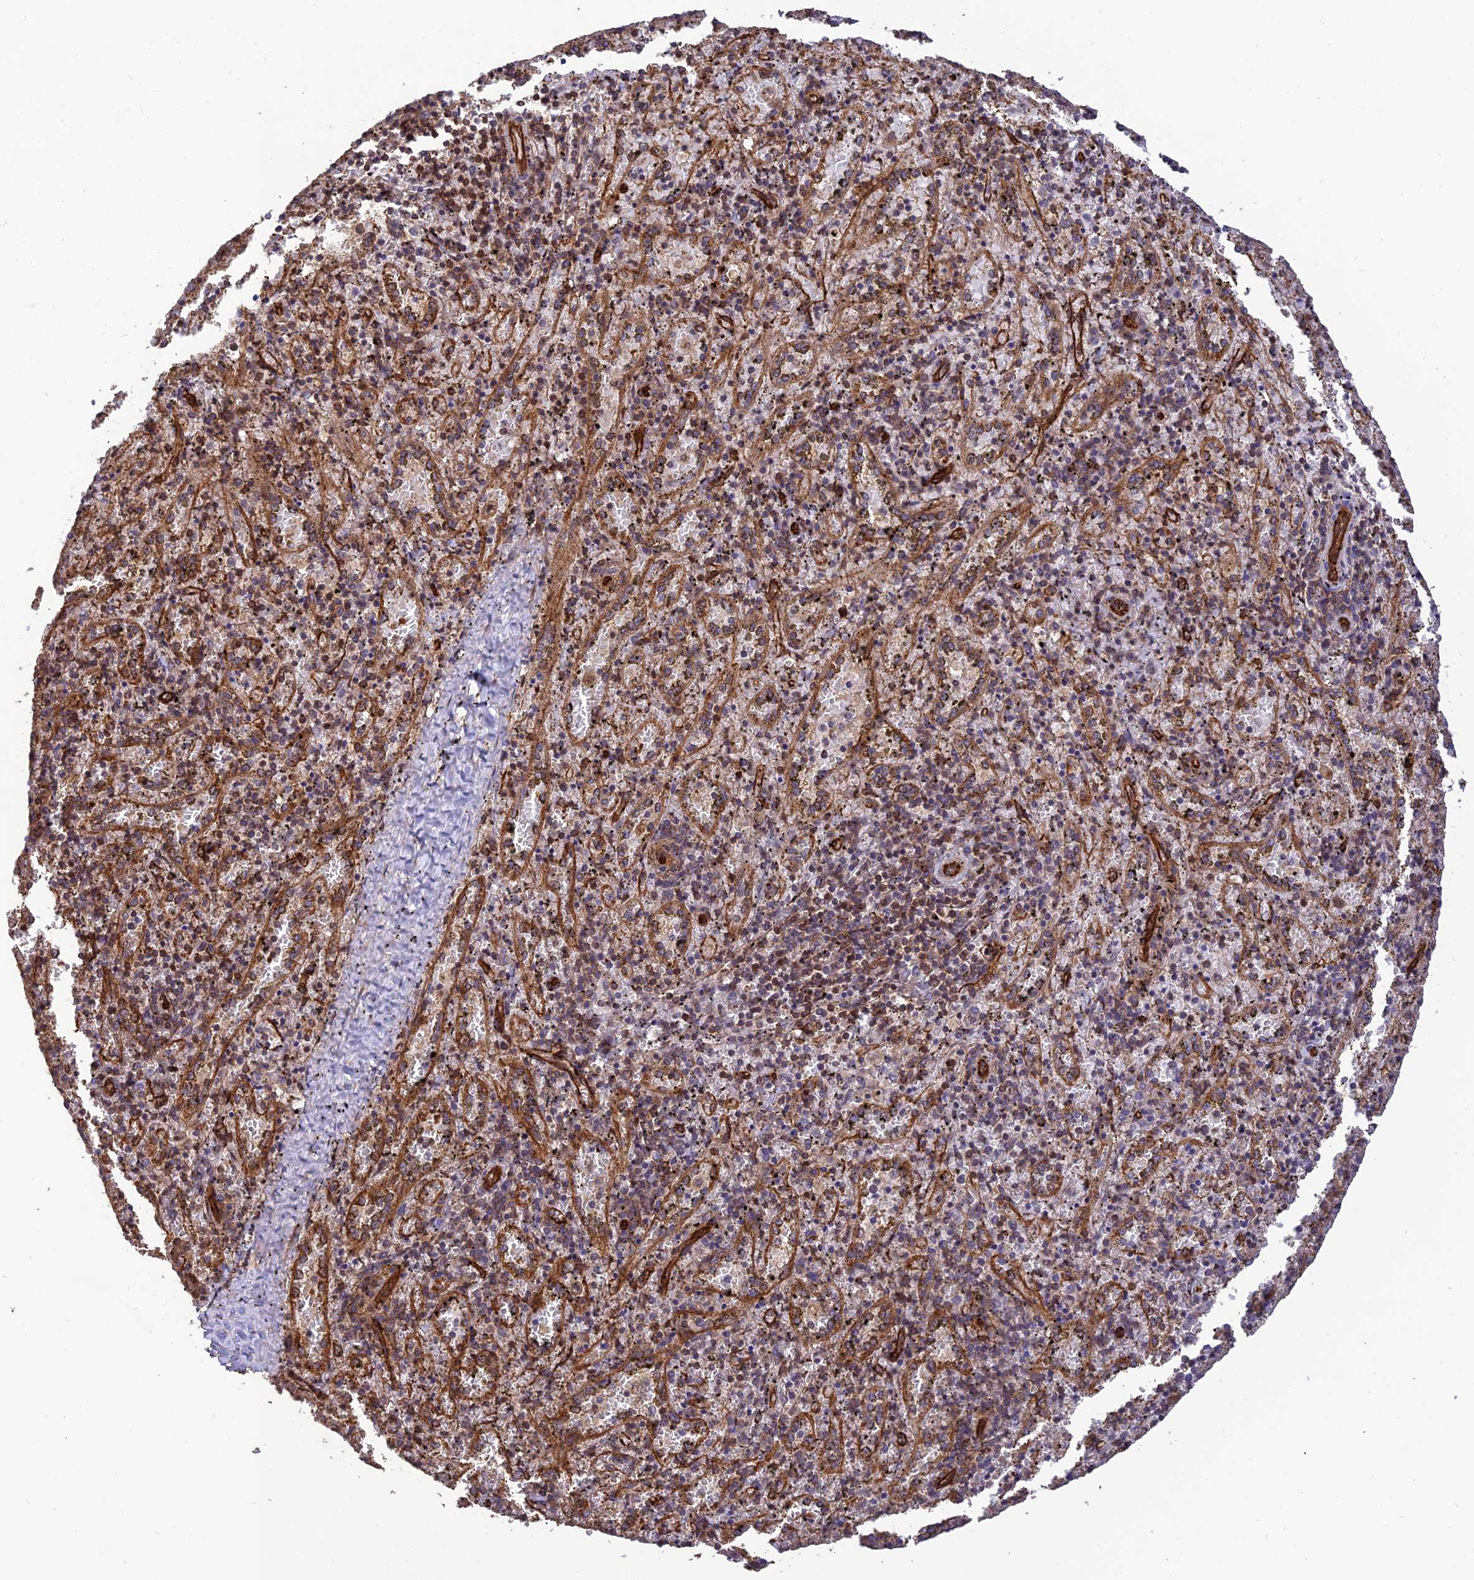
{"staining": {"intensity": "moderate", "quantity": "<25%", "location": "cytoplasmic/membranous"}, "tissue": "spleen", "cell_type": "Cells in red pulp", "image_type": "normal", "snomed": [{"axis": "morphology", "description": "Normal tissue, NOS"}, {"axis": "topography", "description": "Spleen"}], "caption": "IHC histopathology image of benign spleen stained for a protein (brown), which exhibits low levels of moderate cytoplasmic/membranous expression in about <25% of cells in red pulp.", "gene": "HOMER2", "patient": {"sex": "male", "age": 11}}